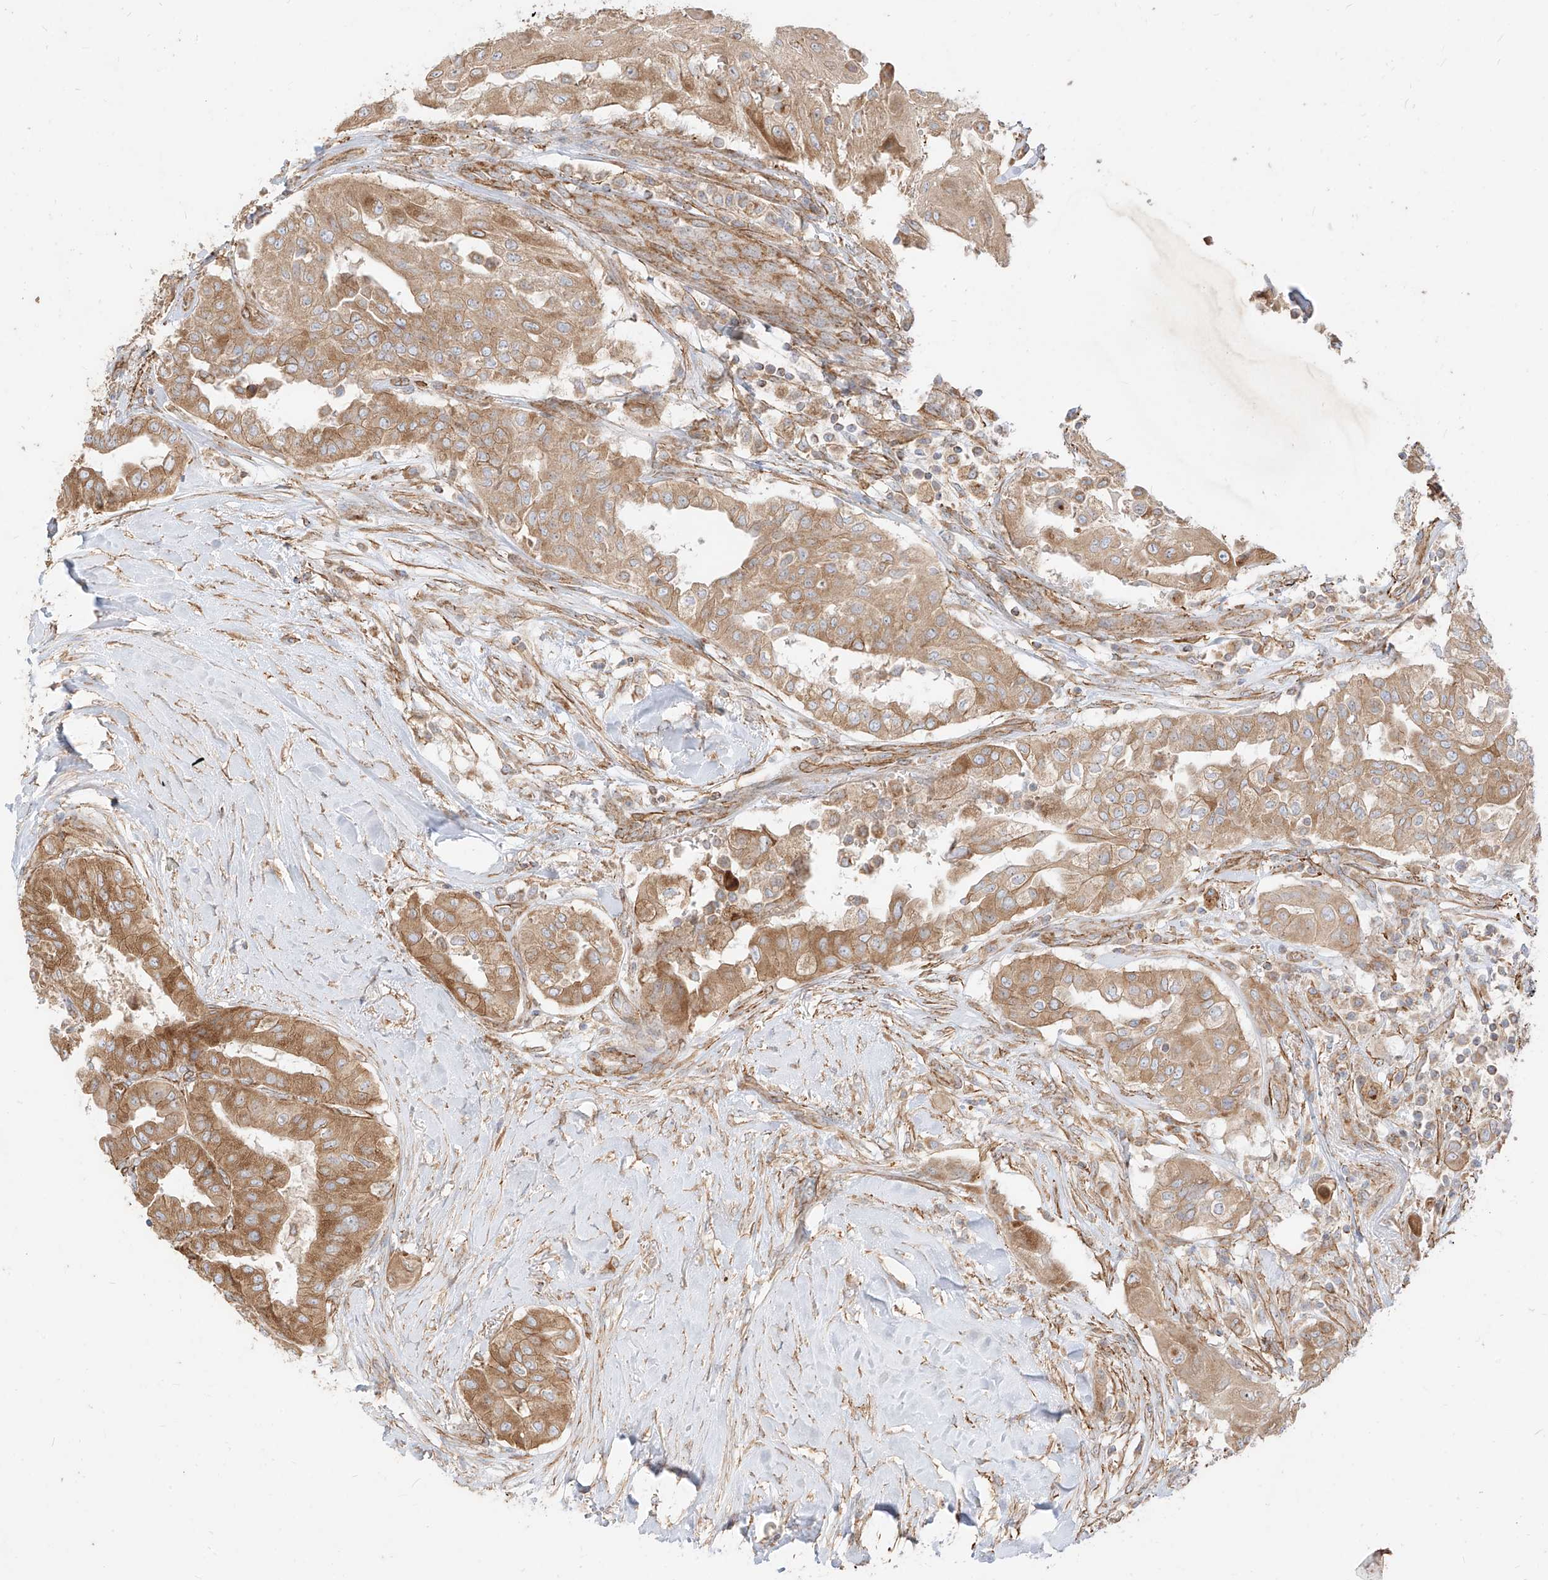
{"staining": {"intensity": "moderate", "quantity": ">75%", "location": "cytoplasmic/membranous"}, "tissue": "thyroid cancer", "cell_type": "Tumor cells", "image_type": "cancer", "snomed": [{"axis": "morphology", "description": "Papillary adenocarcinoma, NOS"}, {"axis": "topography", "description": "Thyroid gland"}], "caption": "Moderate cytoplasmic/membranous protein staining is present in approximately >75% of tumor cells in thyroid cancer.", "gene": "PLCL1", "patient": {"sex": "female", "age": 59}}